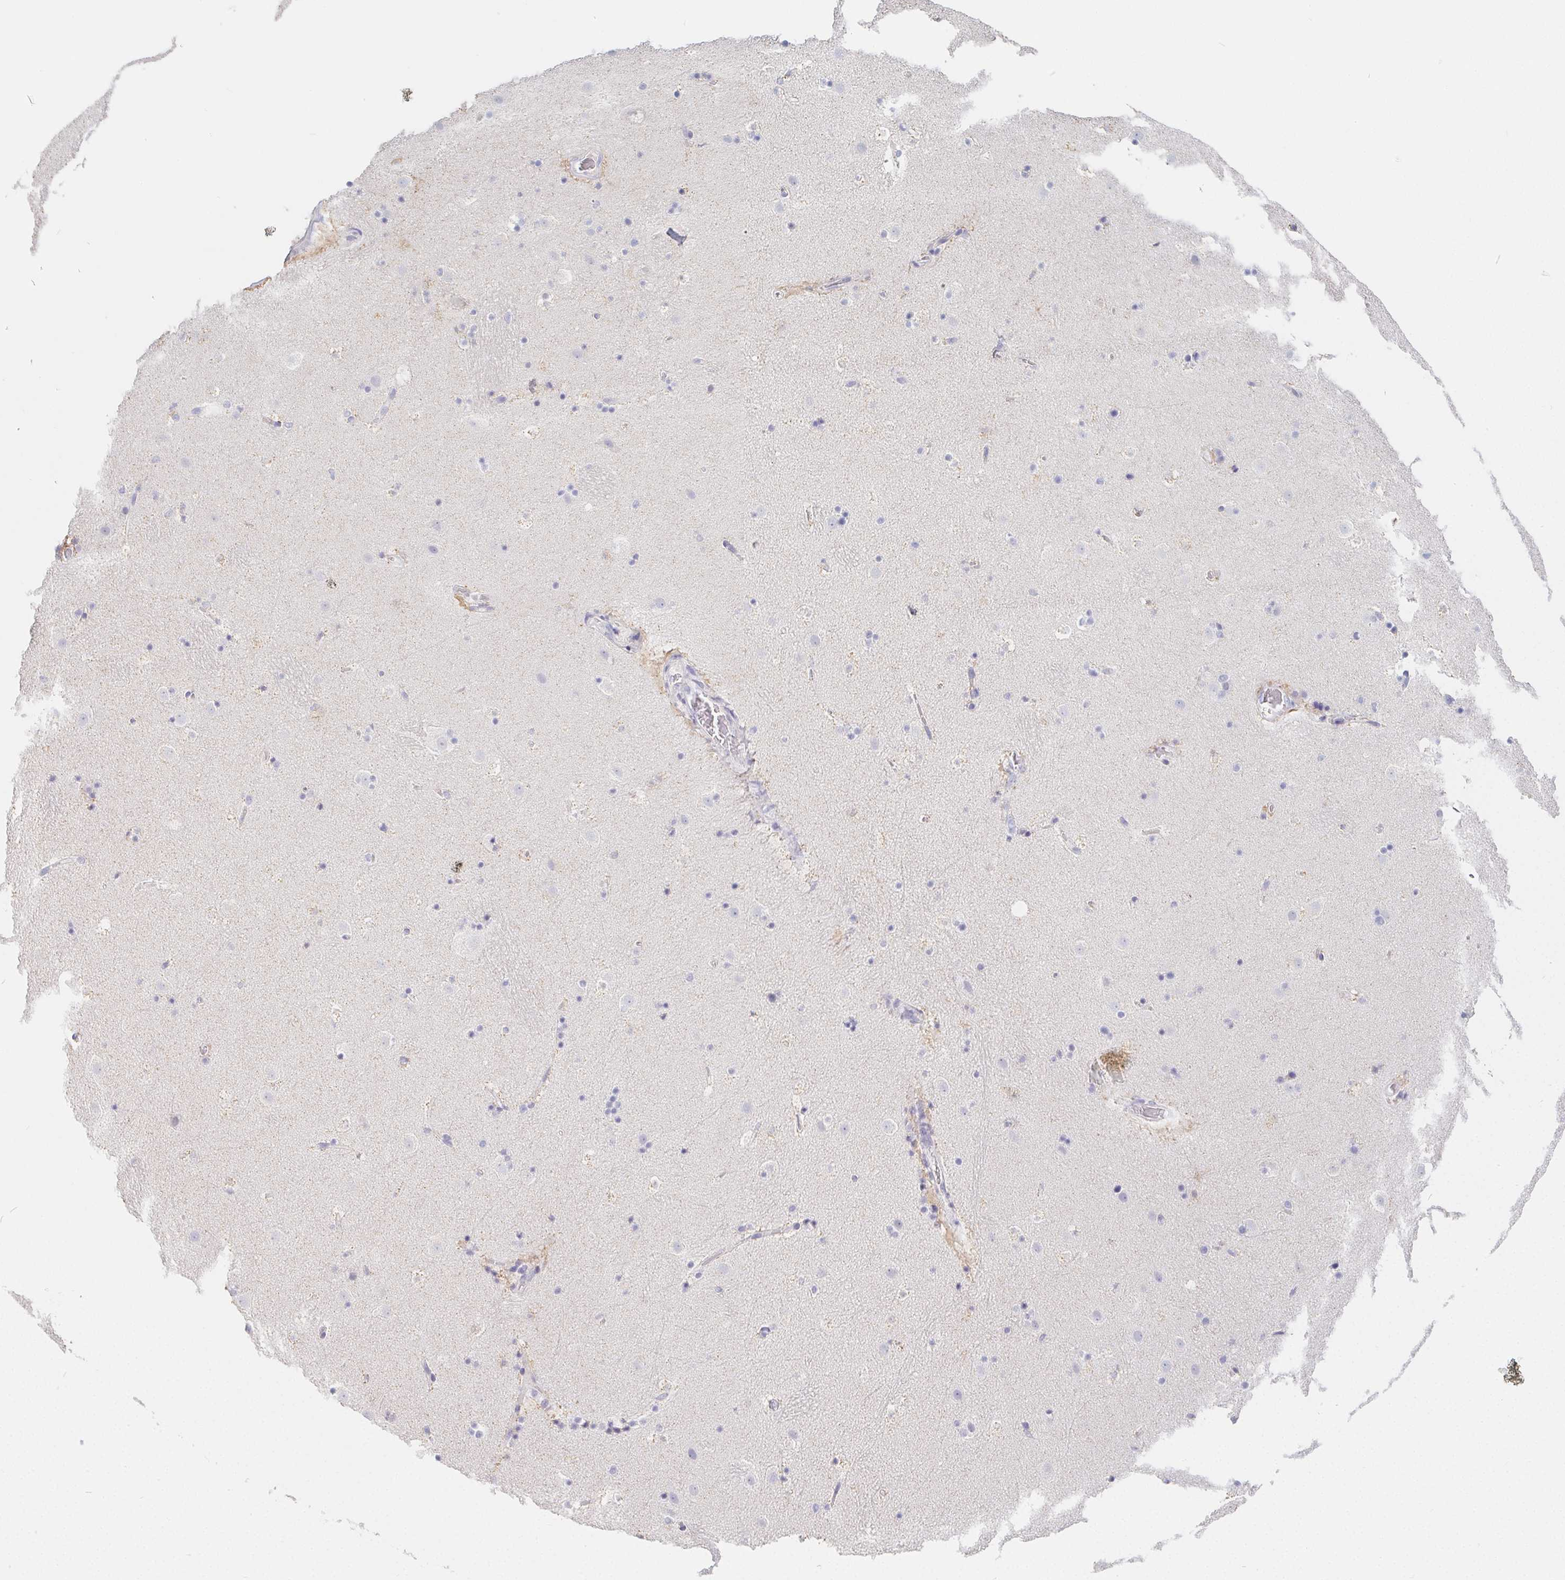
{"staining": {"intensity": "negative", "quantity": "none", "location": "none"}, "tissue": "caudate", "cell_type": "Glial cells", "image_type": "normal", "snomed": [{"axis": "morphology", "description": "Normal tissue, NOS"}, {"axis": "topography", "description": "Lateral ventricle wall"}], "caption": "Caudate stained for a protein using IHC demonstrates no positivity glial cells.", "gene": "GLIPR1L1", "patient": {"sex": "male", "age": 37}}